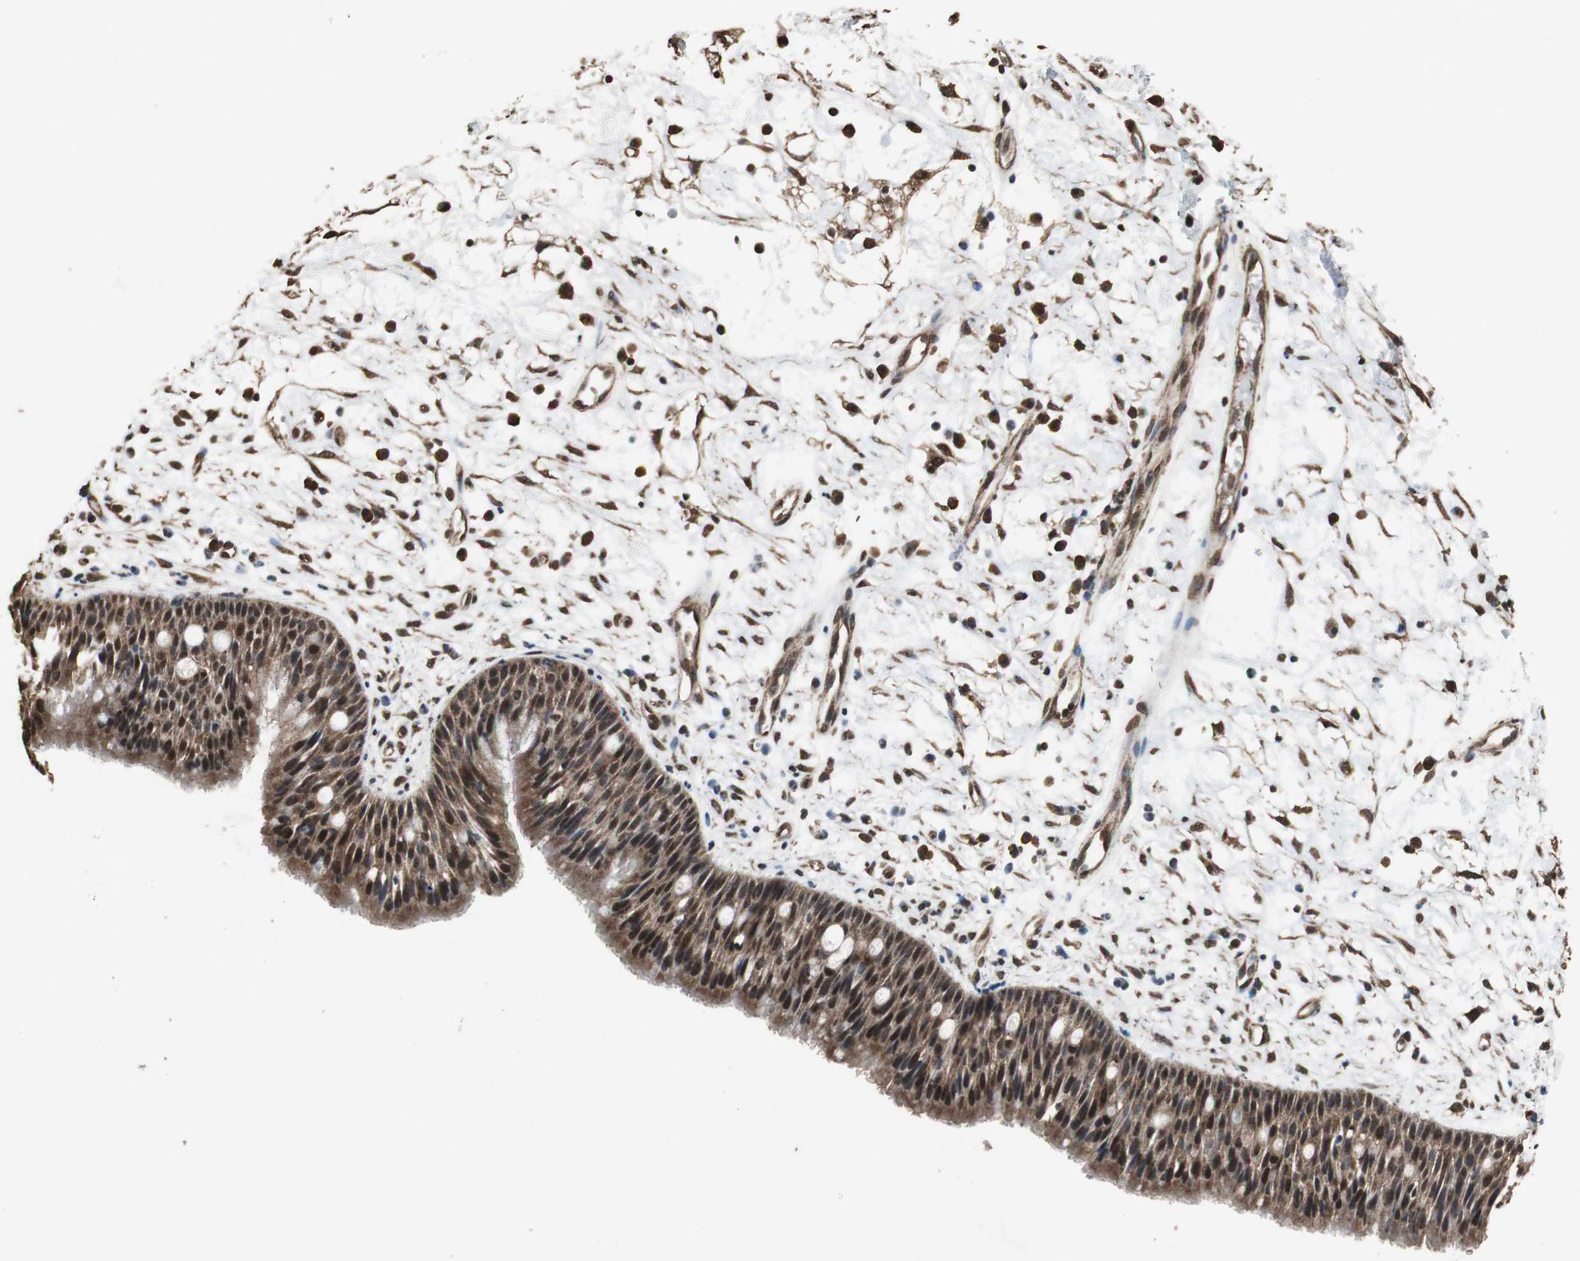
{"staining": {"intensity": "strong", "quantity": ">75%", "location": "cytoplasmic/membranous,nuclear"}, "tissue": "nasopharynx", "cell_type": "Respiratory epithelial cells", "image_type": "normal", "snomed": [{"axis": "morphology", "description": "Normal tissue, NOS"}, {"axis": "topography", "description": "Nasopharynx"}], "caption": "Human nasopharynx stained for a protein (brown) demonstrates strong cytoplasmic/membranous,nuclear positive expression in approximately >75% of respiratory epithelial cells.", "gene": "PPP1R13B", "patient": {"sex": "male", "age": 13}}